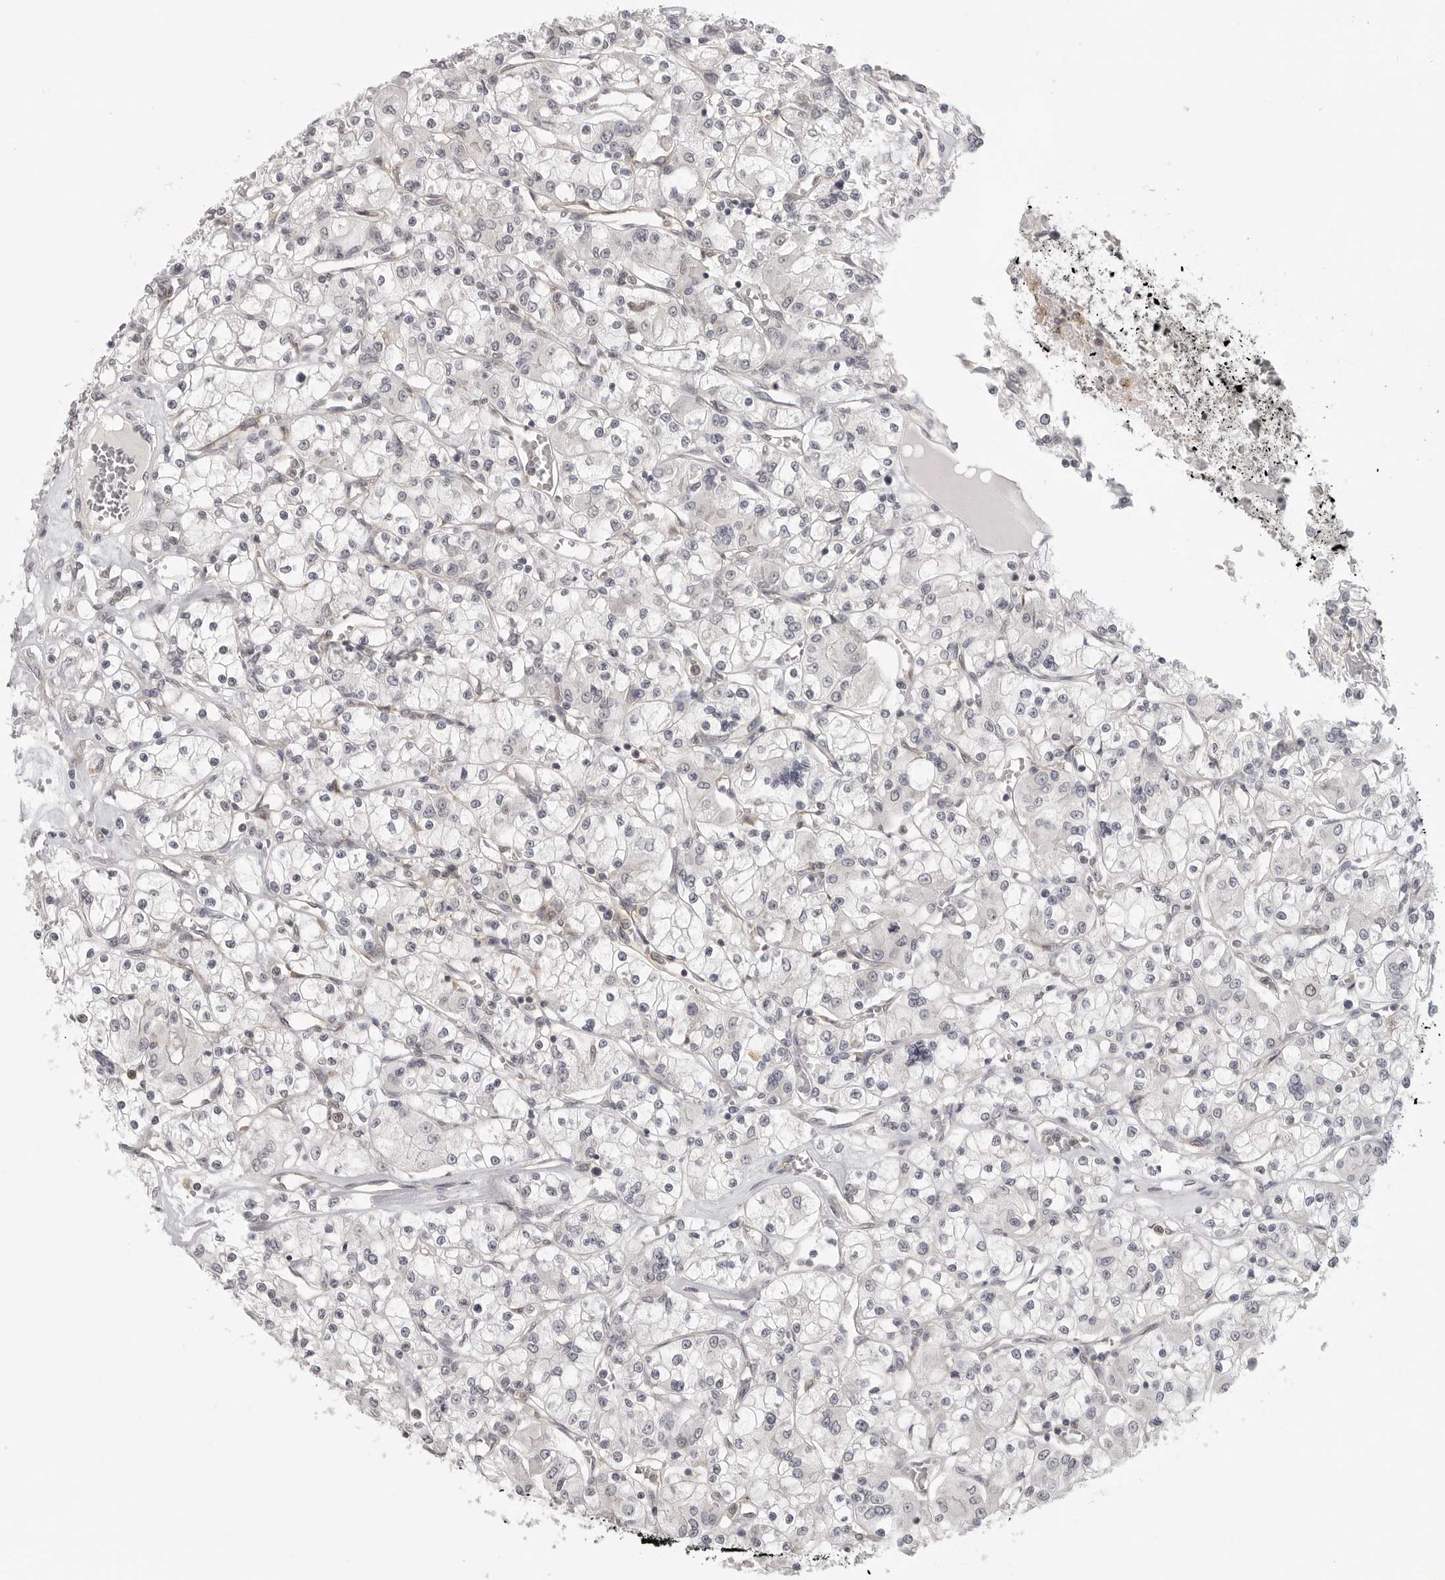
{"staining": {"intensity": "negative", "quantity": "none", "location": "none"}, "tissue": "renal cancer", "cell_type": "Tumor cells", "image_type": "cancer", "snomed": [{"axis": "morphology", "description": "Adenocarcinoma, NOS"}, {"axis": "topography", "description": "Kidney"}], "caption": "IHC photomicrograph of human renal adenocarcinoma stained for a protein (brown), which reveals no positivity in tumor cells.", "gene": "IFNGR1", "patient": {"sex": "female", "age": 59}}